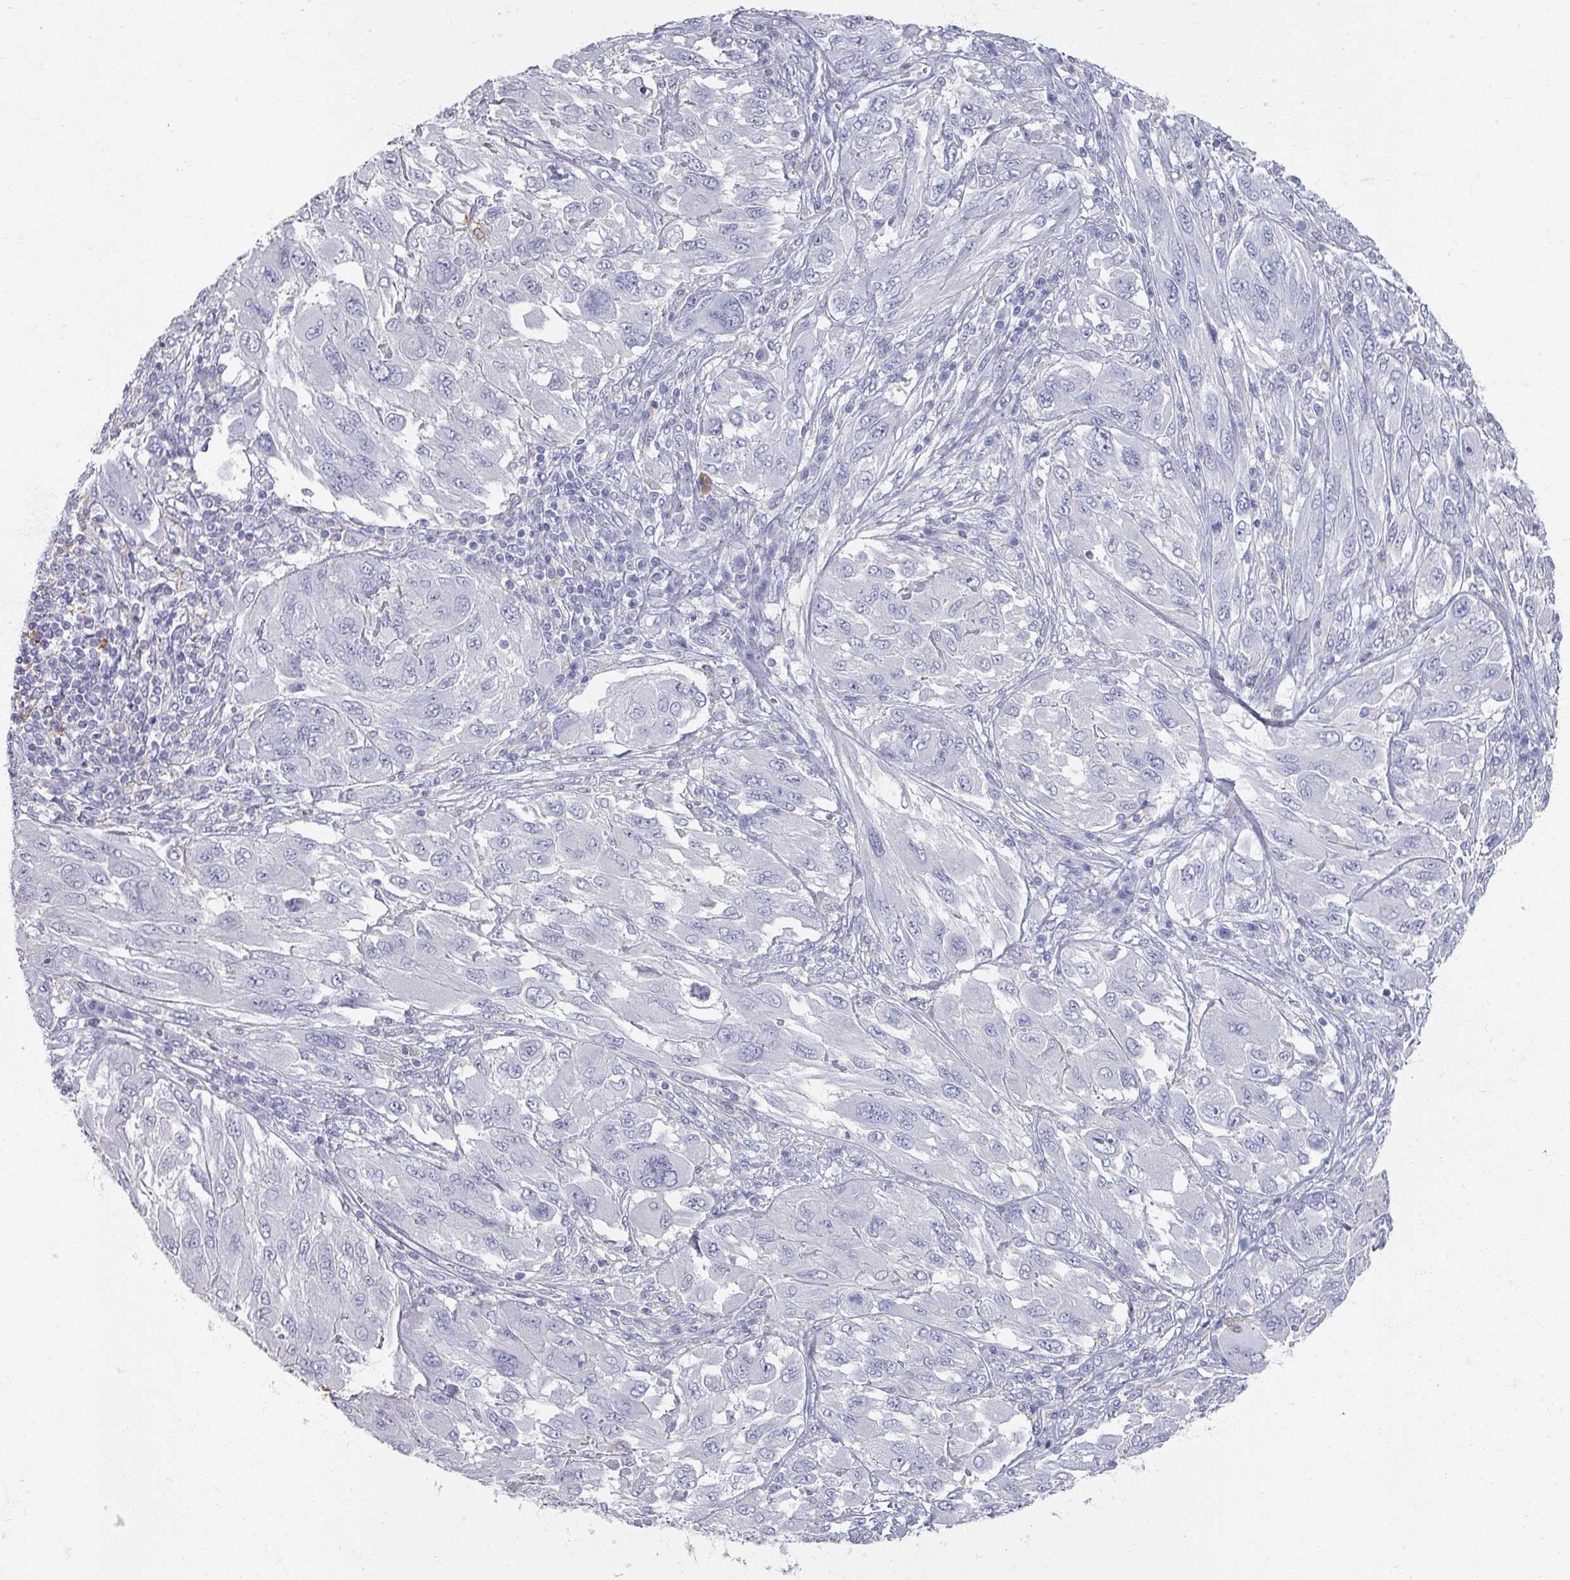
{"staining": {"intensity": "negative", "quantity": "none", "location": "none"}, "tissue": "melanoma", "cell_type": "Tumor cells", "image_type": "cancer", "snomed": [{"axis": "morphology", "description": "Malignant melanoma, NOS"}, {"axis": "topography", "description": "Skin"}], "caption": "The immunohistochemistry (IHC) photomicrograph has no significant staining in tumor cells of malignant melanoma tissue.", "gene": "OMG", "patient": {"sex": "female", "age": 91}}